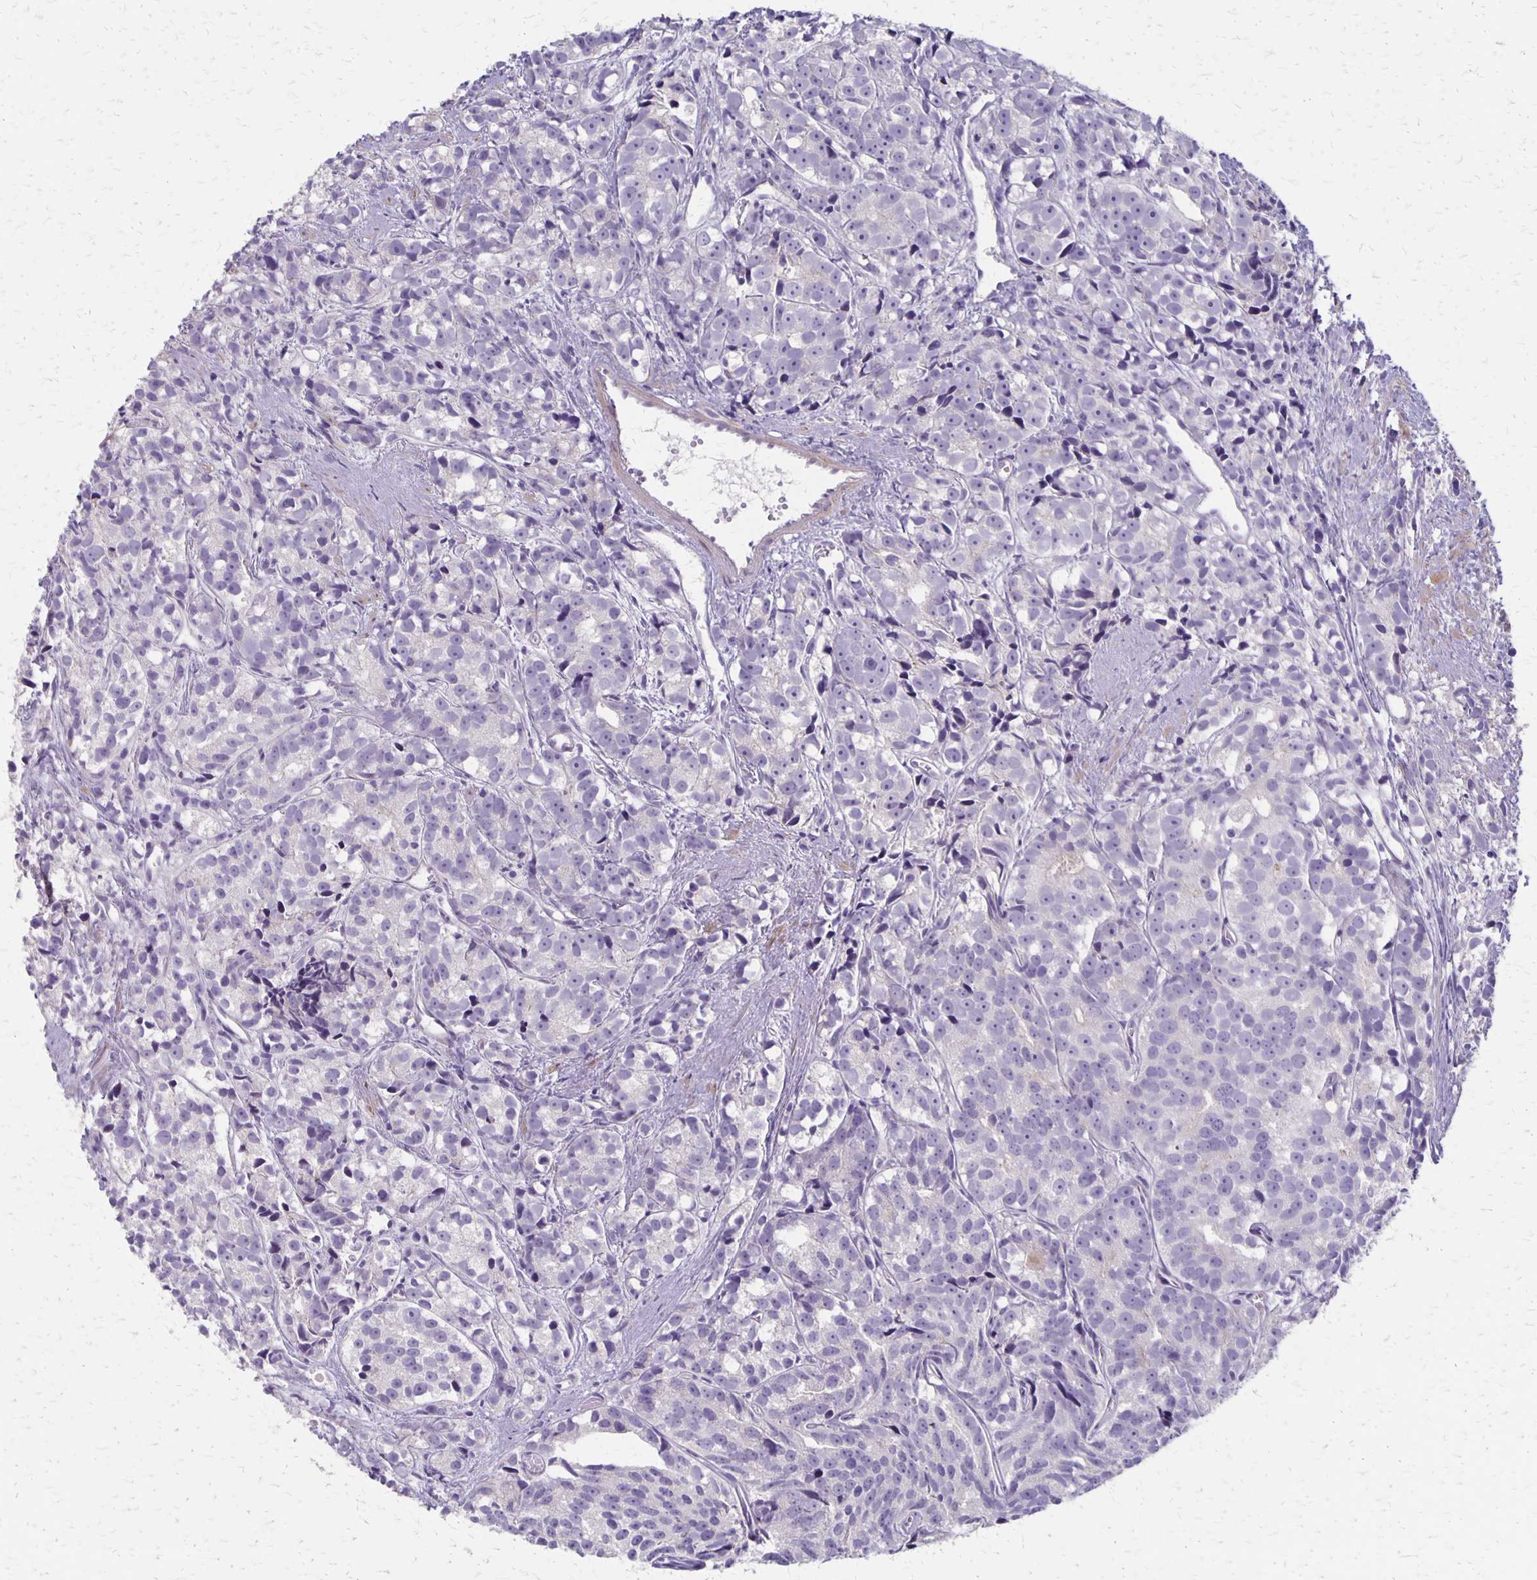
{"staining": {"intensity": "negative", "quantity": "none", "location": "none"}, "tissue": "prostate cancer", "cell_type": "Tumor cells", "image_type": "cancer", "snomed": [{"axis": "morphology", "description": "Adenocarcinoma, High grade"}, {"axis": "topography", "description": "Prostate"}], "caption": "Immunohistochemistry (IHC) photomicrograph of neoplastic tissue: prostate adenocarcinoma (high-grade) stained with DAB shows no significant protein positivity in tumor cells.", "gene": "HOMER1", "patient": {"sex": "male", "age": 77}}